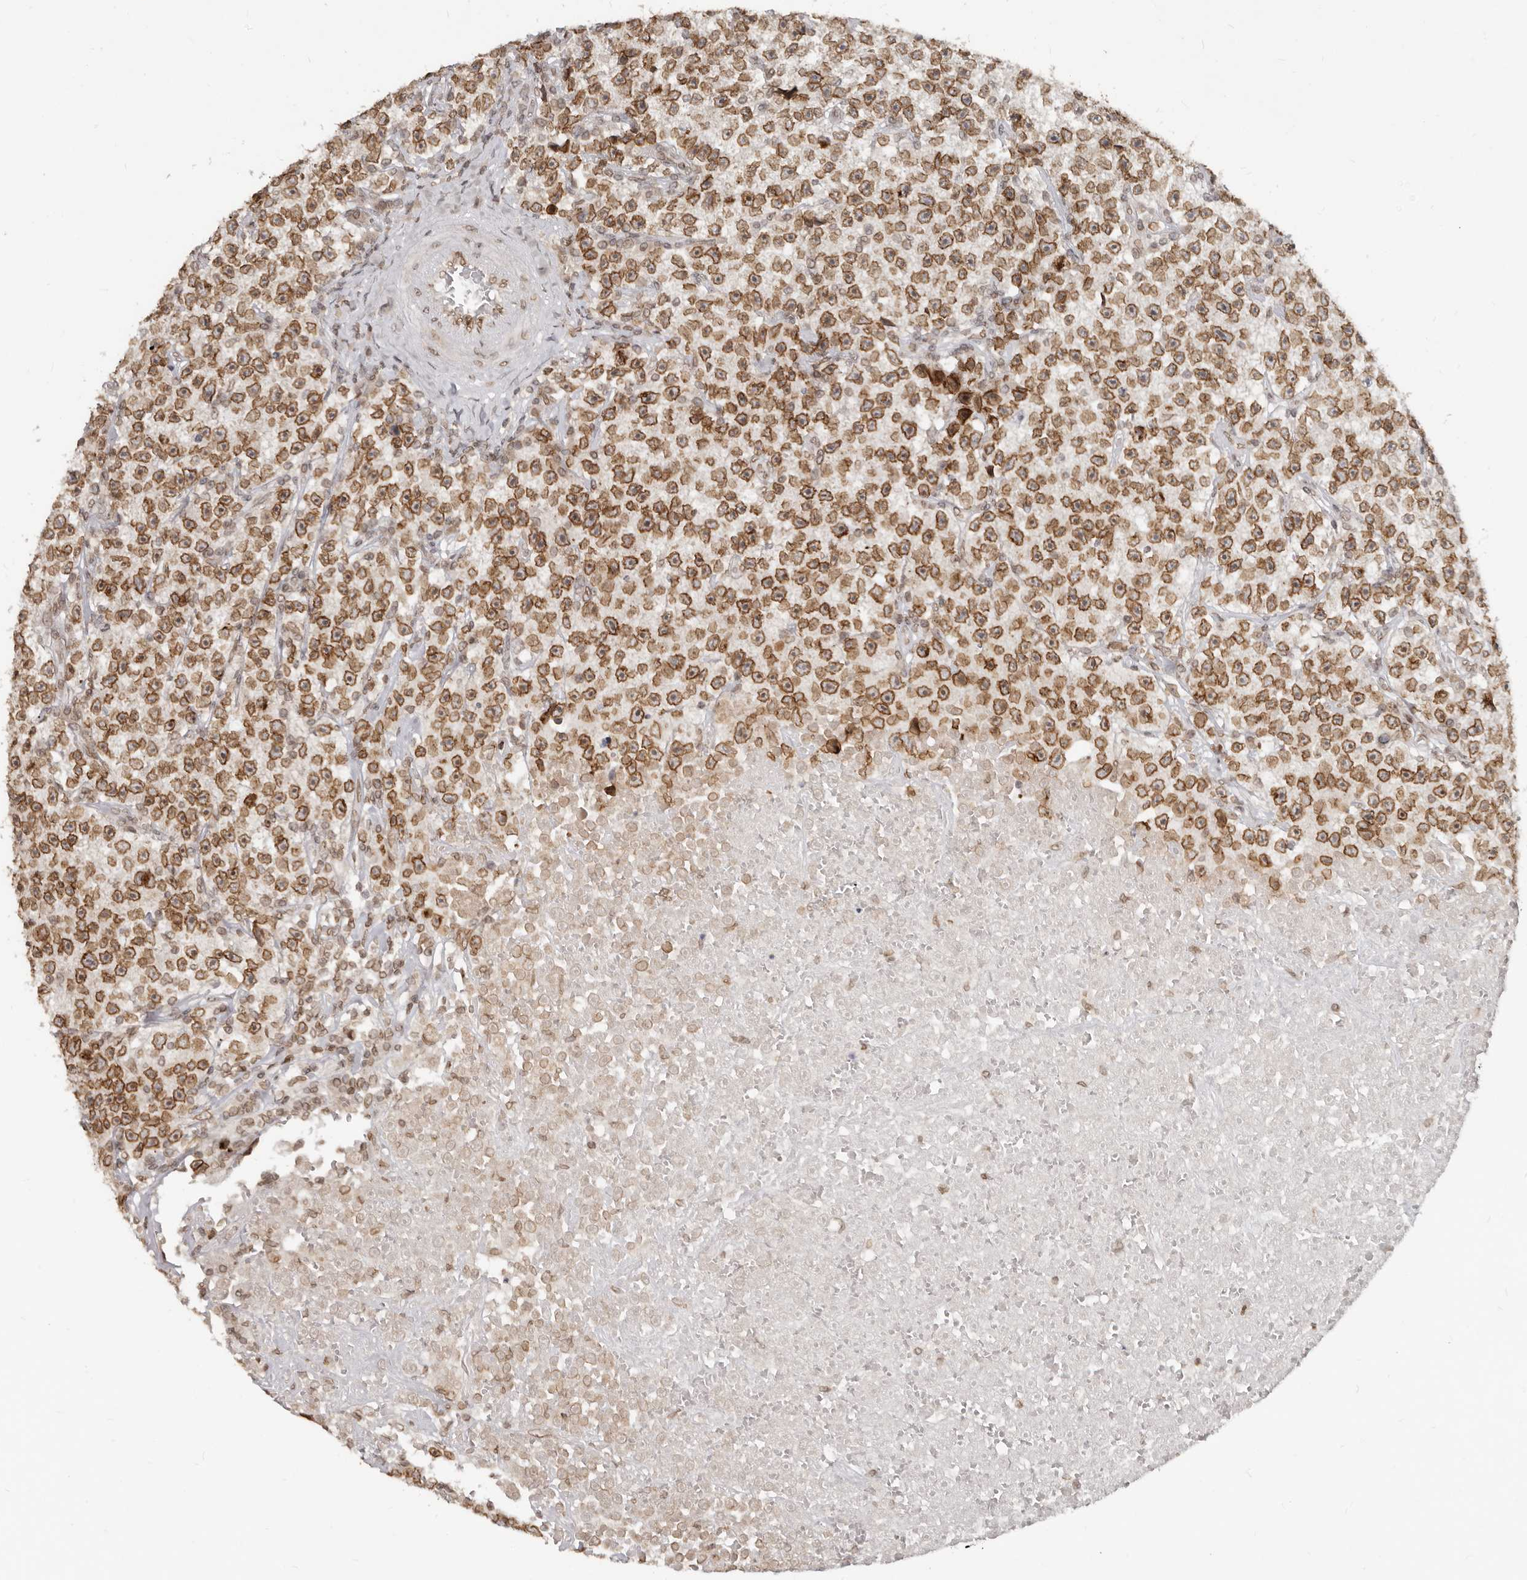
{"staining": {"intensity": "moderate", "quantity": ">75%", "location": "cytoplasmic/membranous,nuclear"}, "tissue": "testis cancer", "cell_type": "Tumor cells", "image_type": "cancer", "snomed": [{"axis": "morphology", "description": "Seminoma, NOS"}, {"axis": "topography", "description": "Testis"}], "caption": "An immunohistochemistry histopathology image of neoplastic tissue is shown. Protein staining in brown labels moderate cytoplasmic/membranous and nuclear positivity in testis cancer (seminoma) within tumor cells. The staining is performed using DAB (3,3'-diaminobenzidine) brown chromogen to label protein expression. The nuclei are counter-stained blue using hematoxylin.", "gene": "NUP153", "patient": {"sex": "male", "age": 22}}